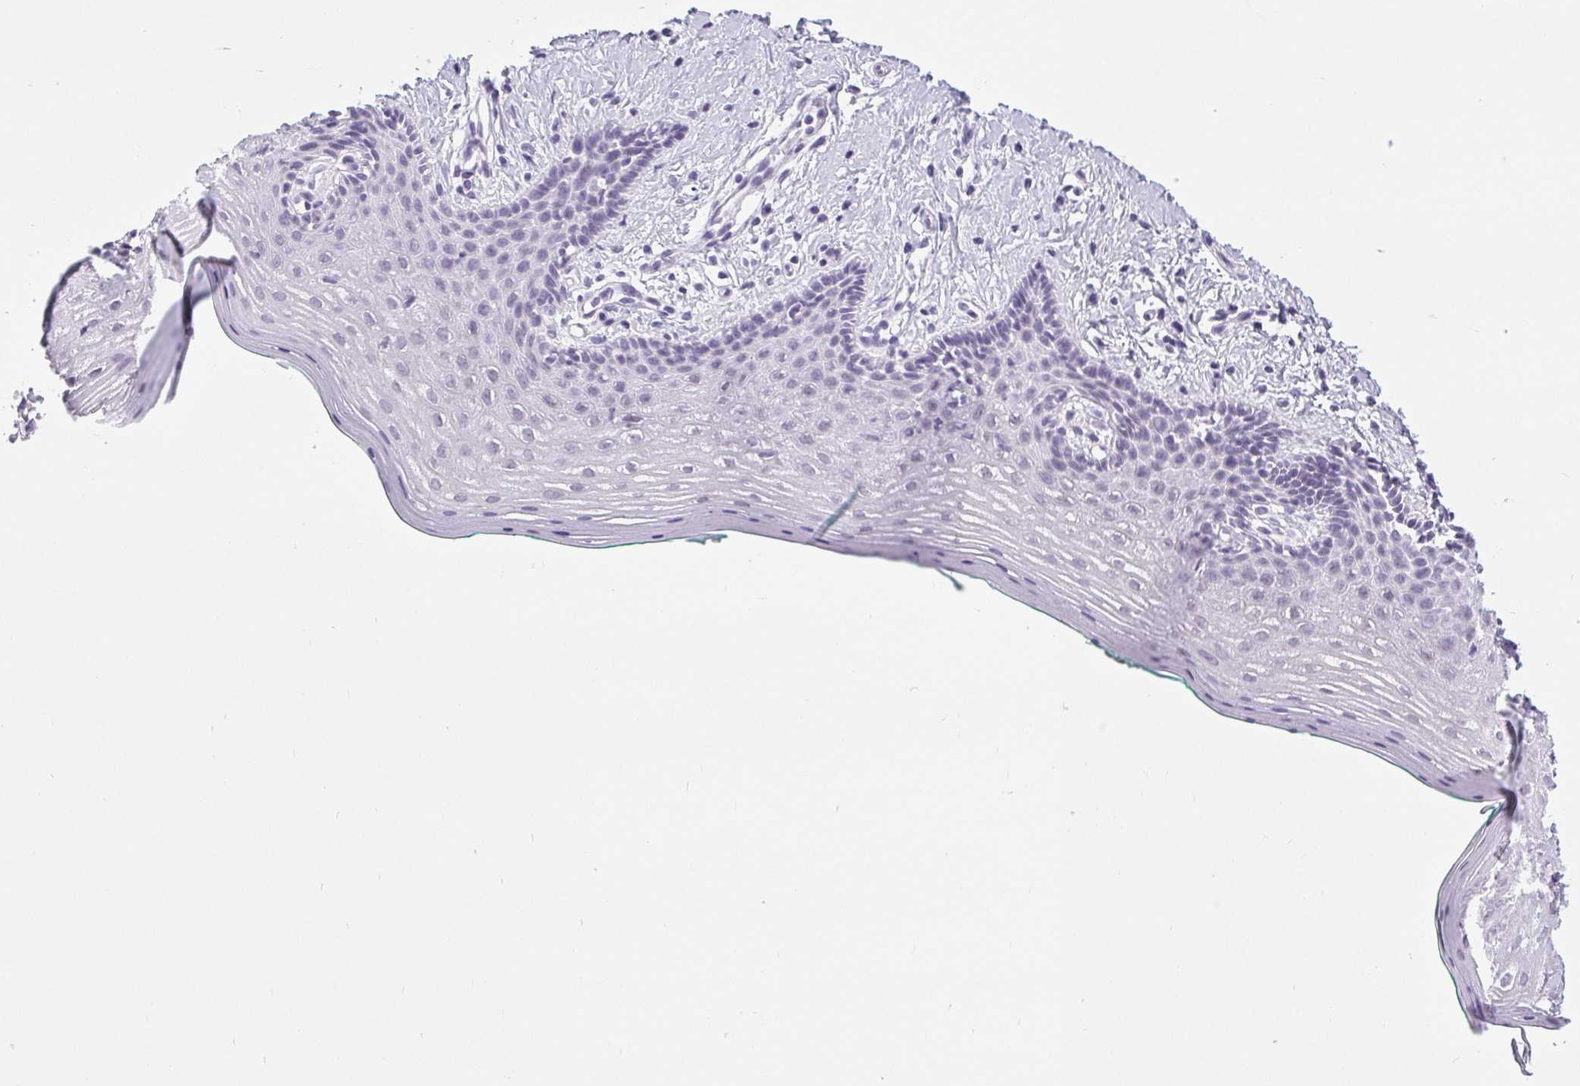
{"staining": {"intensity": "negative", "quantity": "none", "location": "none"}, "tissue": "vagina", "cell_type": "Squamous epithelial cells", "image_type": "normal", "snomed": [{"axis": "morphology", "description": "Normal tissue, NOS"}, {"axis": "topography", "description": "Vagina"}], "caption": "Squamous epithelial cells are negative for protein expression in benign human vagina. (DAB (3,3'-diaminobenzidine) immunohistochemistry, high magnification).", "gene": "BCAS1", "patient": {"sex": "female", "age": 42}}